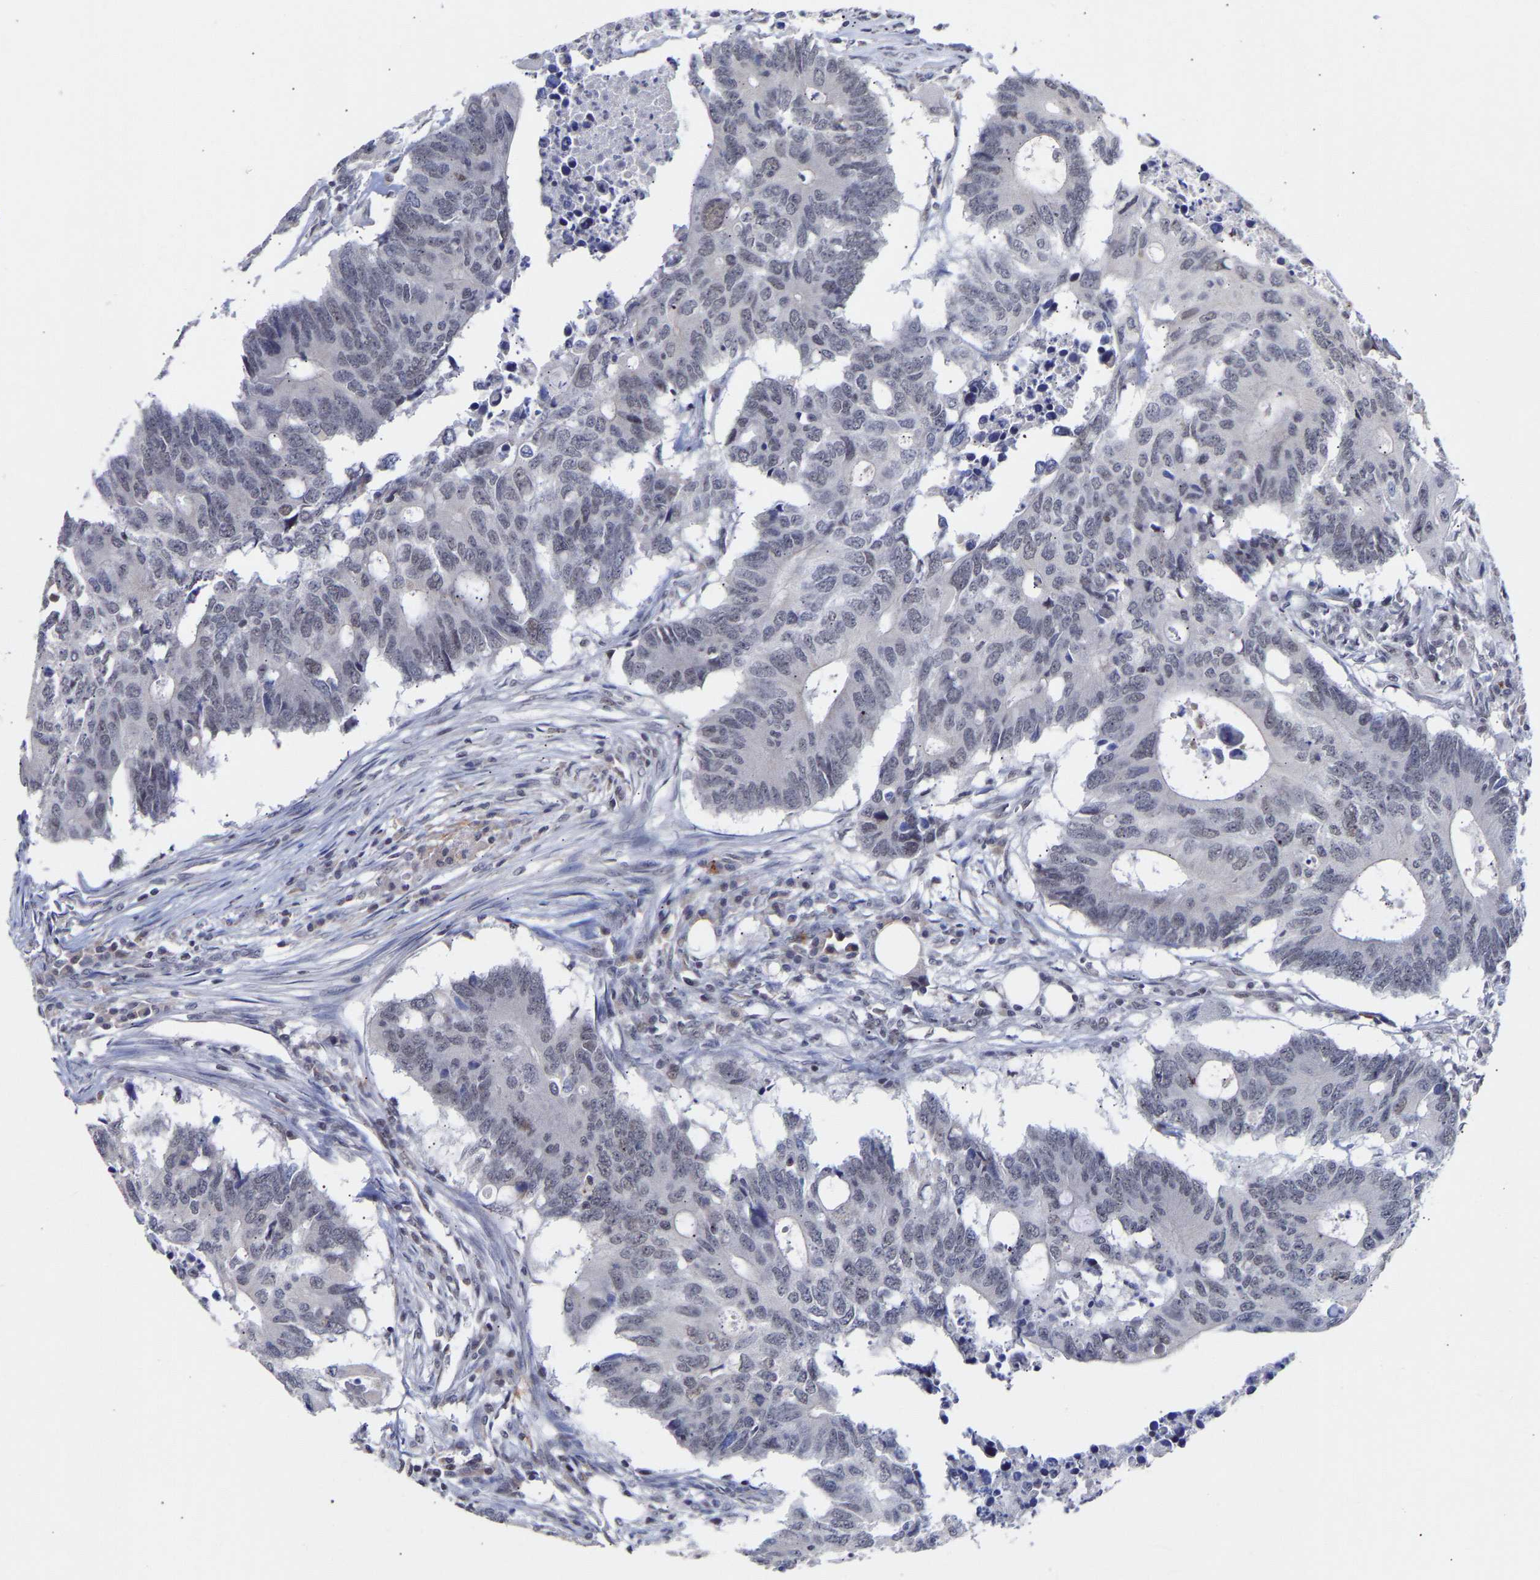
{"staining": {"intensity": "negative", "quantity": "none", "location": "none"}, "tissue": "colorectal cancer", "cell_type": "Tumor cells", "image_type": "cancer", "snomed": [{"axis": "morphology", "description": "Adenocarcinoma, NOS"}, {"axis": "topography", "description": "Colon"}], "caption": "Human colorectal cancer (adenocarcinoma) stained for a protein using immunohistochemistry (IHC) demonstrates no positivity in tumor cells.", "gene": "RBM15", "patient": {"sex": "male", "age": 71}}